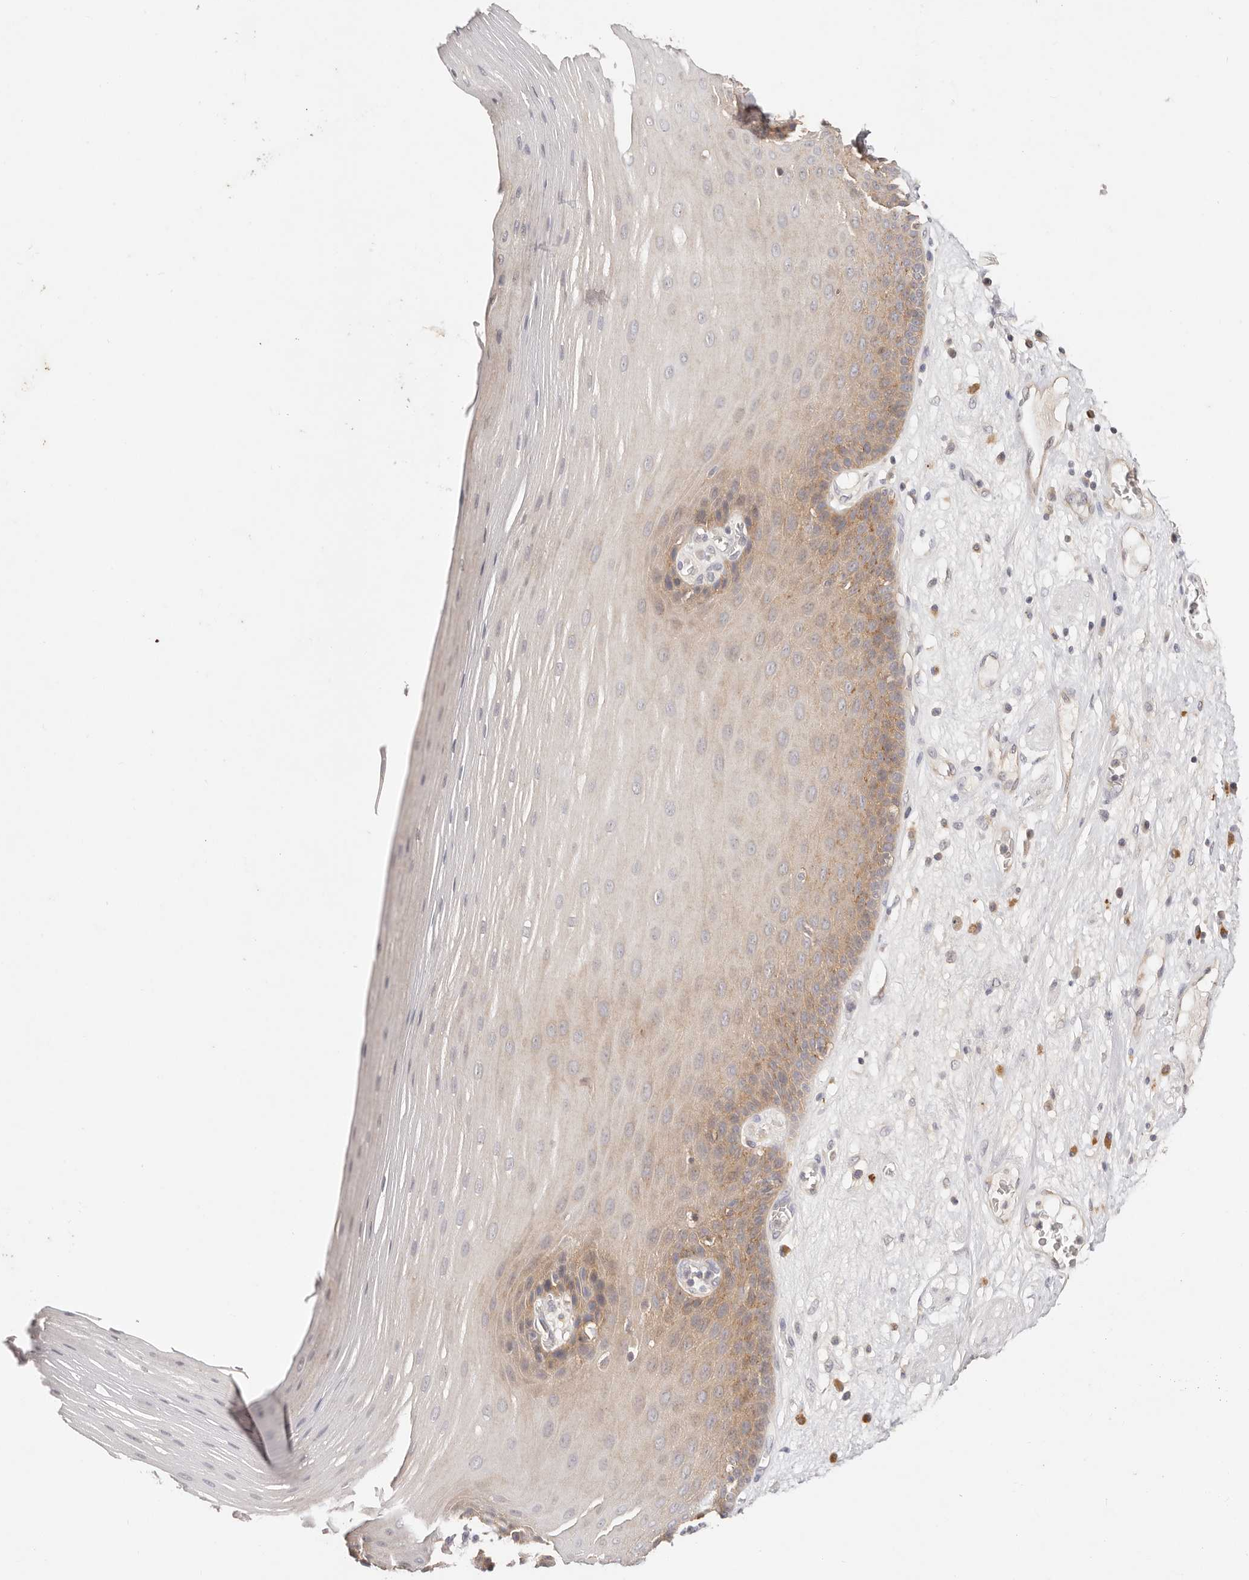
{"staining": {"intensity": "moderate", "quantity": "25%-75%", "location": "cytoplasmic/membranous"}, "tissue": "esophagus", "cell_type": "Squamous epithelial cells", "image_type": "normal", "snomed": [{"axis": "morphology", "description": "Normal tissue, NOS"}, {"axis": "topography", "description": "Esophagus"}], "caption": "A brown stain shows moderate cytoplasmic/membranous staining of a protein in squamous epithelial cells of normal esophagus.", "gene": "CXADR", "patient": {"sex": "male", "age": 62}}